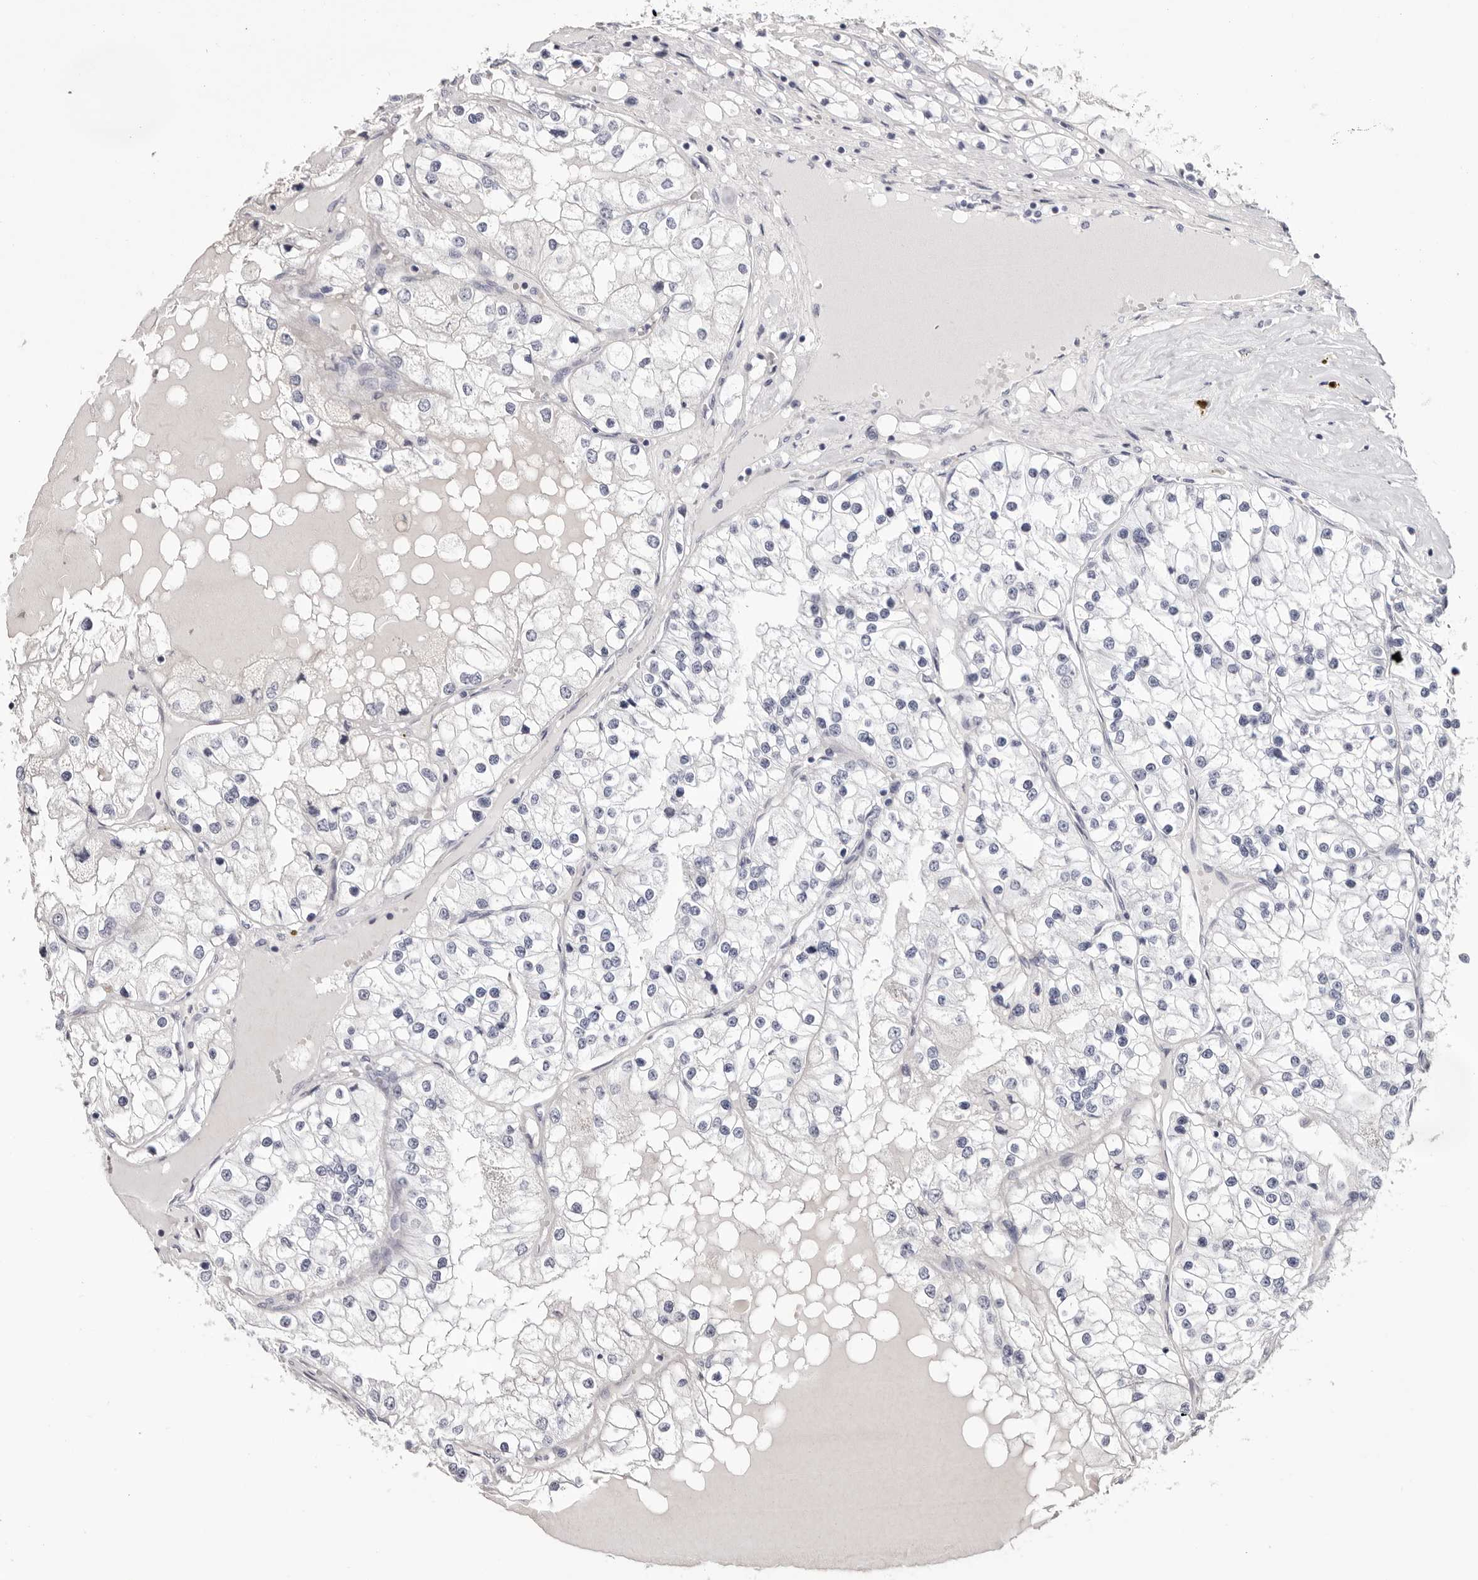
{"staining": {"intensity": "negative", "quantity": "none", "location": "none"}, "tissue": "renal cancer", "cell_type": "Tumor cells", "image_type": "cancer", "snomed": [{"axis": "morphology", "description": "Adenocarcinoma, NOS"}, {"axis": "topography", "description": "Kidney"}], "caption": "IHC photomicrograph of neoplastic tissue: human adenocarcinoma (renal) stained with DAB (3,3'-diaminobenzidine) demonstrates no significant protein expression in tumor cells.", "gene": "LPO", "patient": {"sex": "male", "age": 68}}